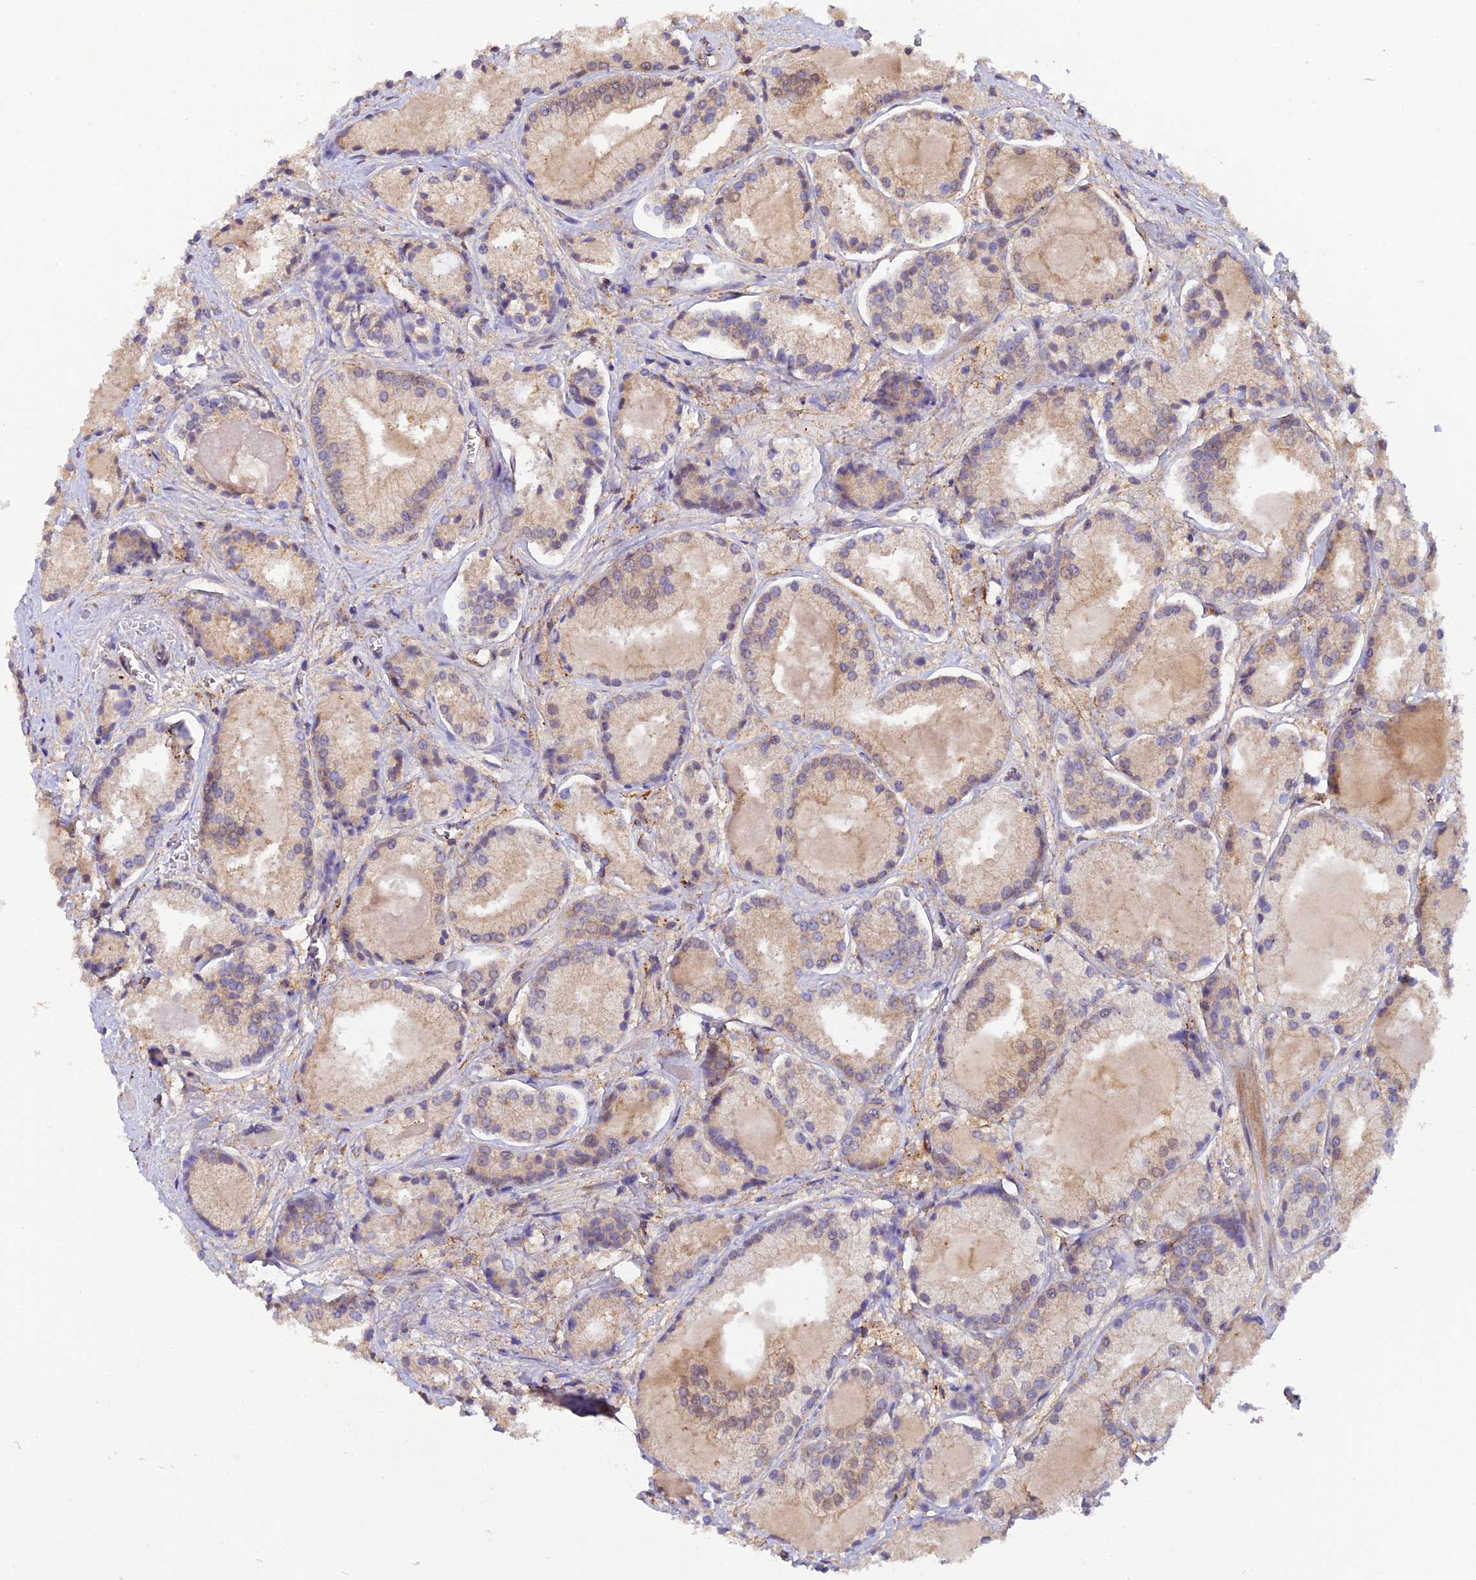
{"staining": {"intensity": "weak", "quantity": ">75%", "location": "cytoplasmic/membranous"}, "tissue": "prostate cancer", "cell_type": "Tumor cells", "image_type": "cancer", "snomed": [{"axis": "morphology", "description": "Adenocarcinoma, High grade"}, {"axis": "topography", "description": "Prostate"}], "caption": "Protein expression analysis of human adenocarcinoma (high-grade) (prostate) reveals weak cytoplasmic/membranous staining in approximately >75% of tumor cells.", "gene": "P3H3", "patient": {"sex": "male", "age": 67}}